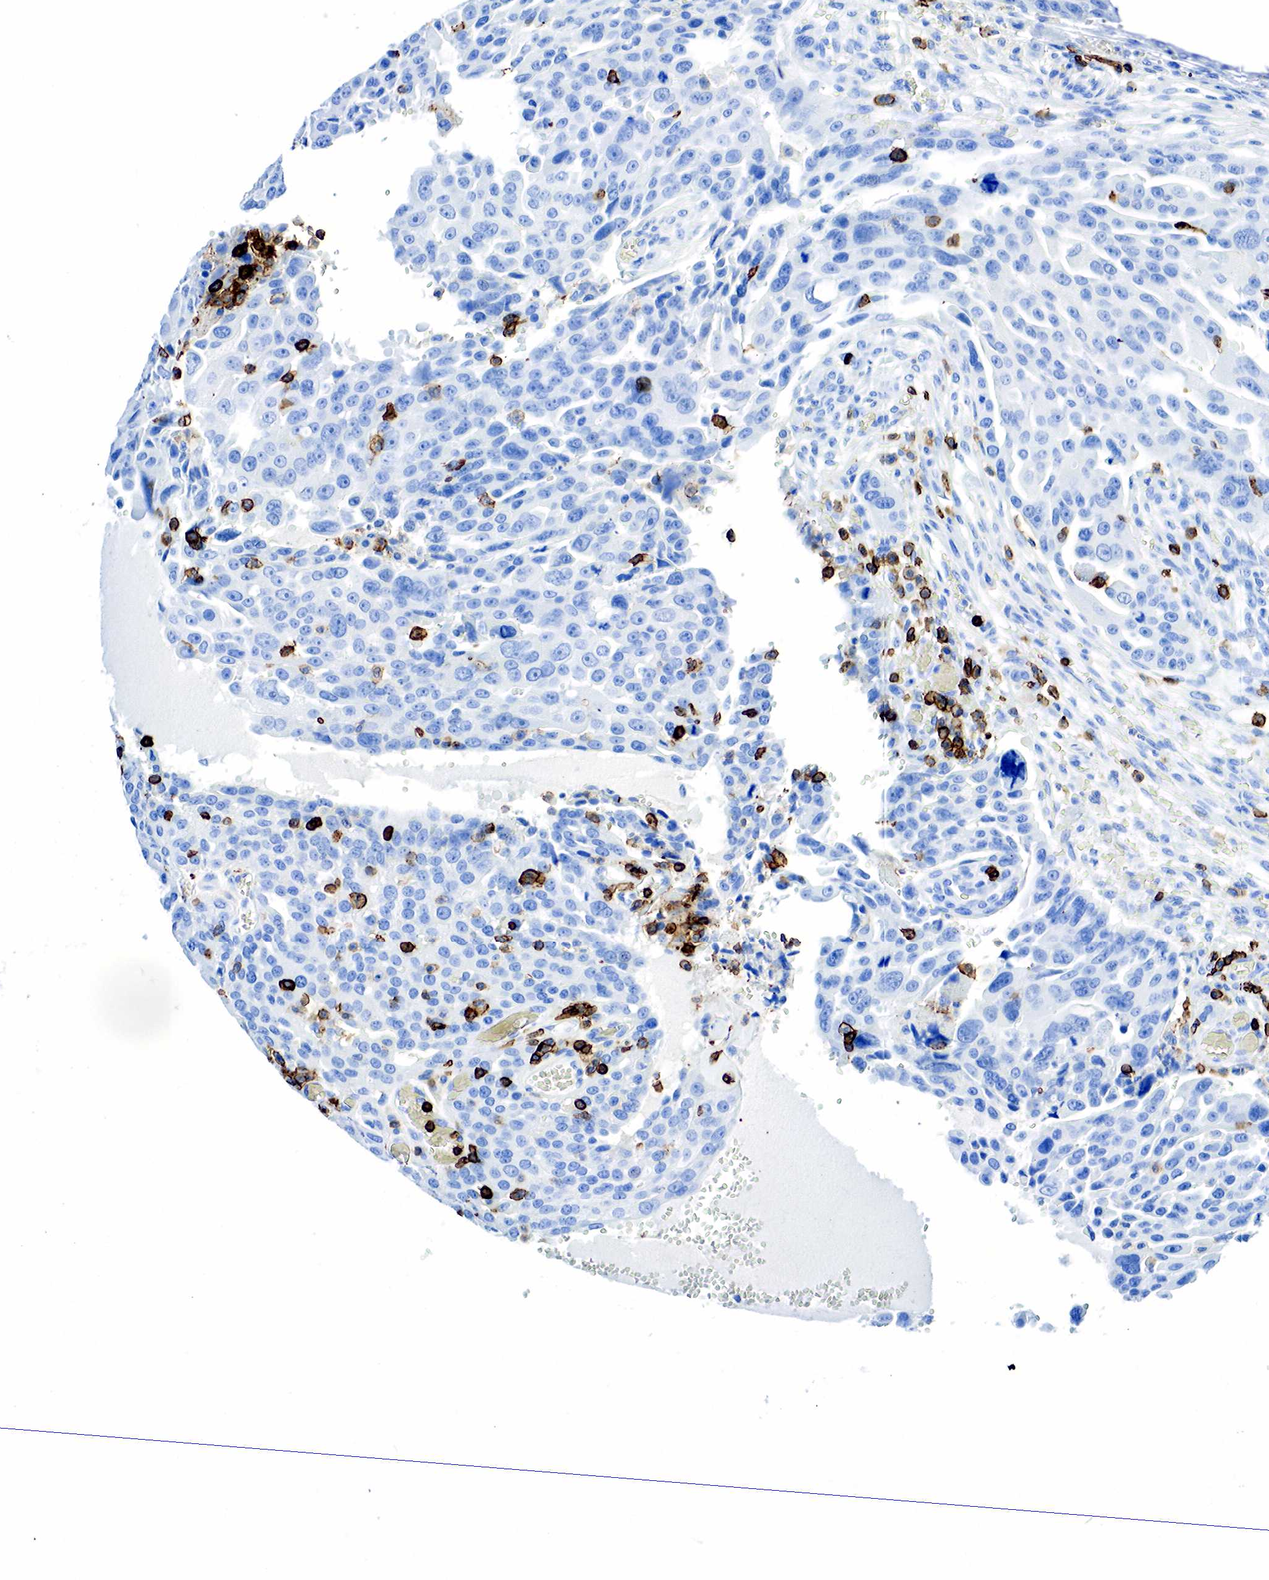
{"staining": {"intensity": "negative", "quantity": "none", "location": "none"}, "tissue": "ovarian cancer", "cell_type": "Tumor cells", "image_type": "cancer", "snomed": [{"axis": "morphology", "description": "Carcinoma, endometroid"}, {"axis": "topography", "description": "Ovary"}], "caption": "This is an immunohistochemistry (IHC) photomicrograph of human ovarian cancer. There is no expression in tumor cells.", "gene": "PTPRC", "patient": {"sex": "female", "age": 75}}